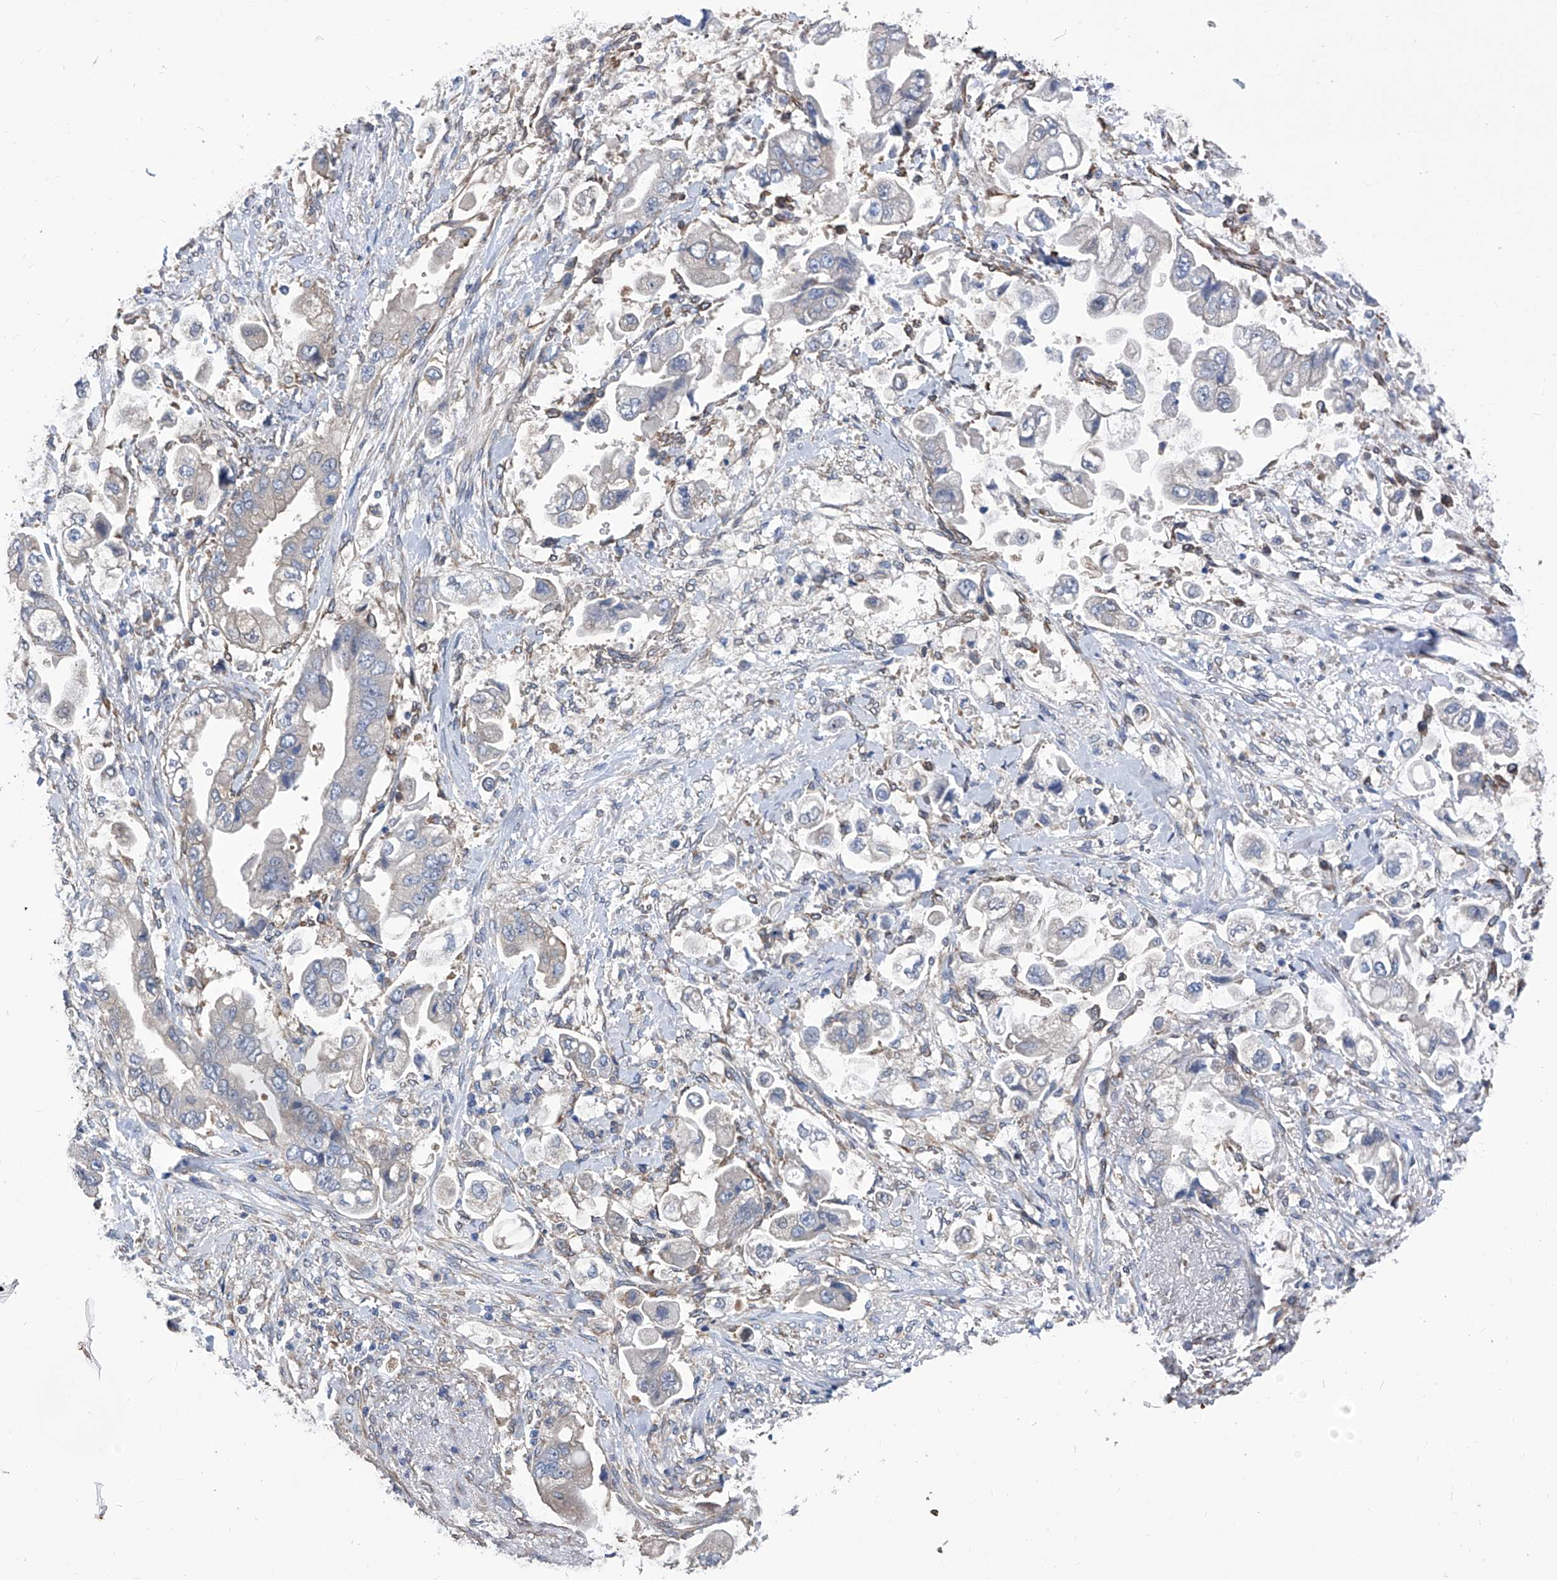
{"staining": {"intensity": "negative", "quantity": "none", "location": "none"}, "tissue": "stomach cancer", "cell_type": "Tumor cells", "image_type": "cancer", "snomed": [{"axis": "morphology", "description": "Adenocarcinoma, NOS"}, {"axis": "topography", "description": "Stomach"}], "caption": "High magnification brightfield microscopy of adenocarcinoma (stomach) stained with DAB (3,3'-diaminobenzidine) (brown) and counterstained with hematoxylin (blue): tumor cells show no significant staining.", "gene": "SMS", "patient": {"sex": "male", "age": 62}}